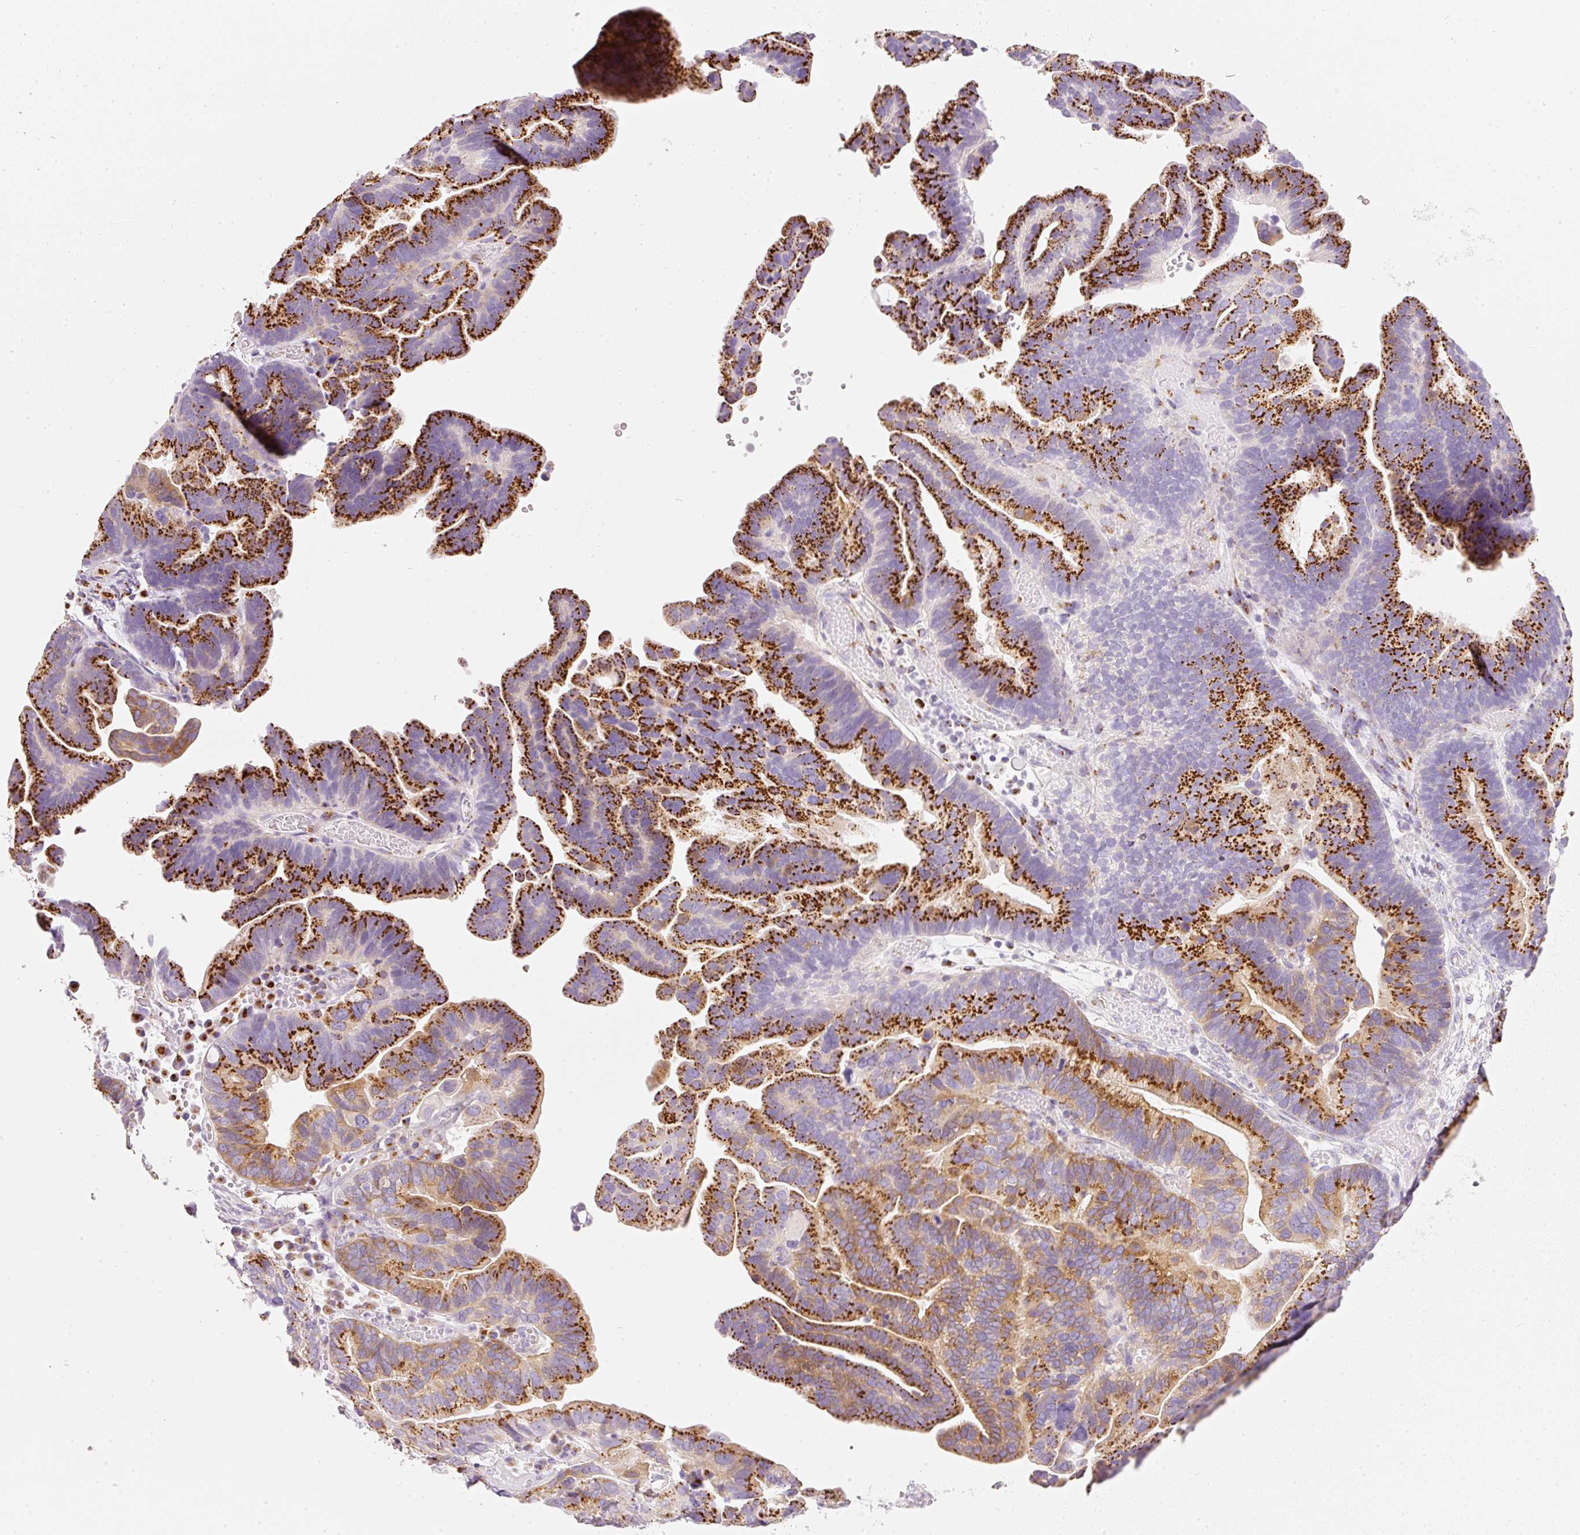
{"staining": {"intensity": "strong", "quantity": ">75%", "location": "cytoplasmic/membranous"}, "tissue": "ovarian cancer", "cell_type": "Tumor cells", "image_type": "cancer", "snomed": [{"axis": "morphology", "description": "Cystadenocarcinoma, serous, NOS"}, {"axis": "topography", "description": "Ovary"}], "caption": "Immunohistochemical staining of ovarian serous cystadenocarcinoma reveals high levels of strong cytoplasmic/membranous expression in approximately >75% of tumor cells. The staining was performed using DAB (3,3'-diaminobenzidine) to visualize the protein expression in brown, while the nuclei were stained in blue with hematoxylin (Magnification: 20x).", "gene": "PDXDC1", "patient": {"sex": "female", "age": 56}}